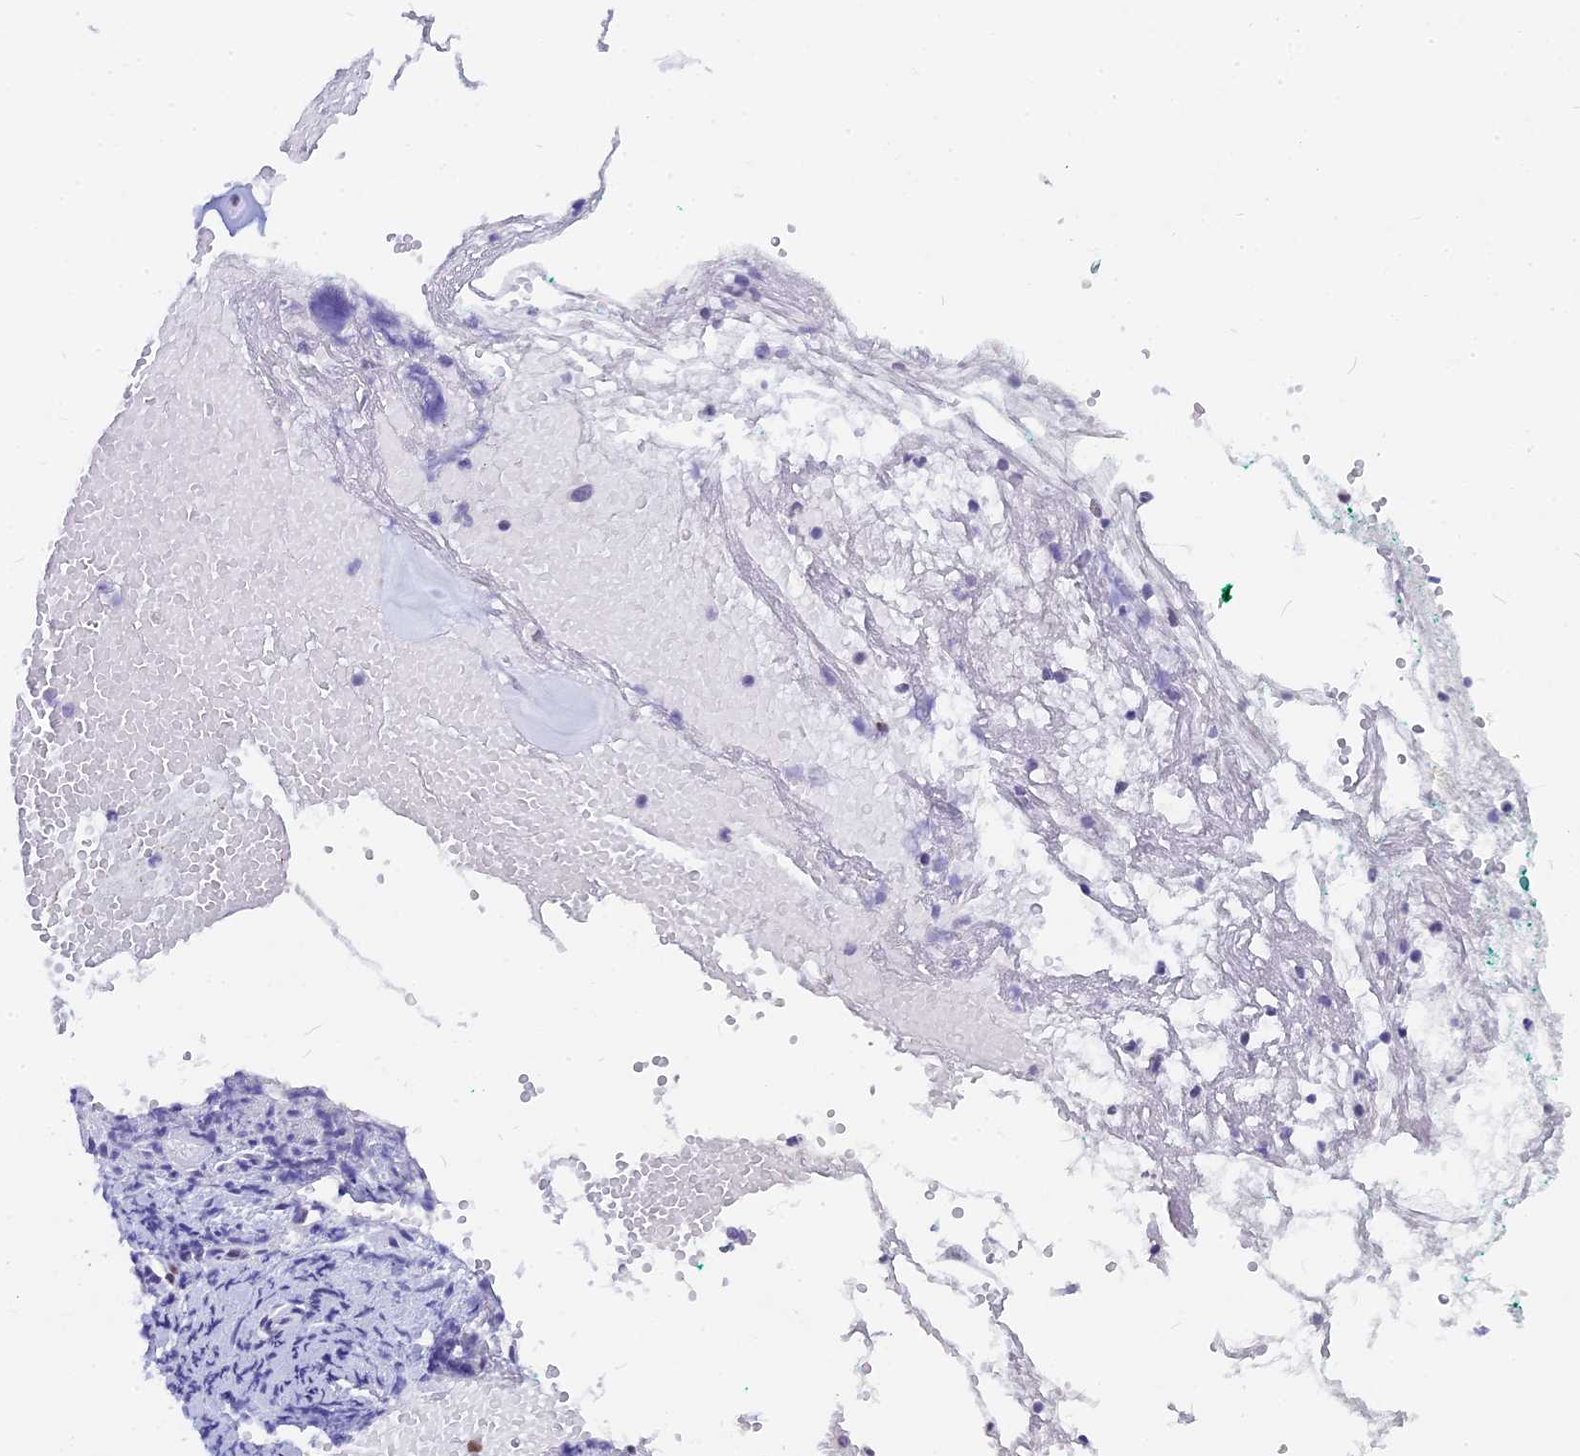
{"staining": {"intensity": "negative", "quantity": "none", "location": "none"}, "tissue": "adipose tissue", "cell_type": "Adipocytes", "image_type": "normal", "snomed": [{"axis": "morphology", "description": "Normal tissue, NOS"}, {"axis": "morphology", "description": "Basal cell carcinoma"}, {"axis": "topography", "description": "Cartilage tissue"}, {"axis": "topography", "description": "Nasopharynx"}, {"axis": "topography", "description": "Oral tissue"}], "caption": "The immunohistochemistry (IHC) photomicrograph has no significant positivity in adipocytes of adipose tissue.", "gene": "NSA2", "patient": {"sex": "female", "age": 77}}